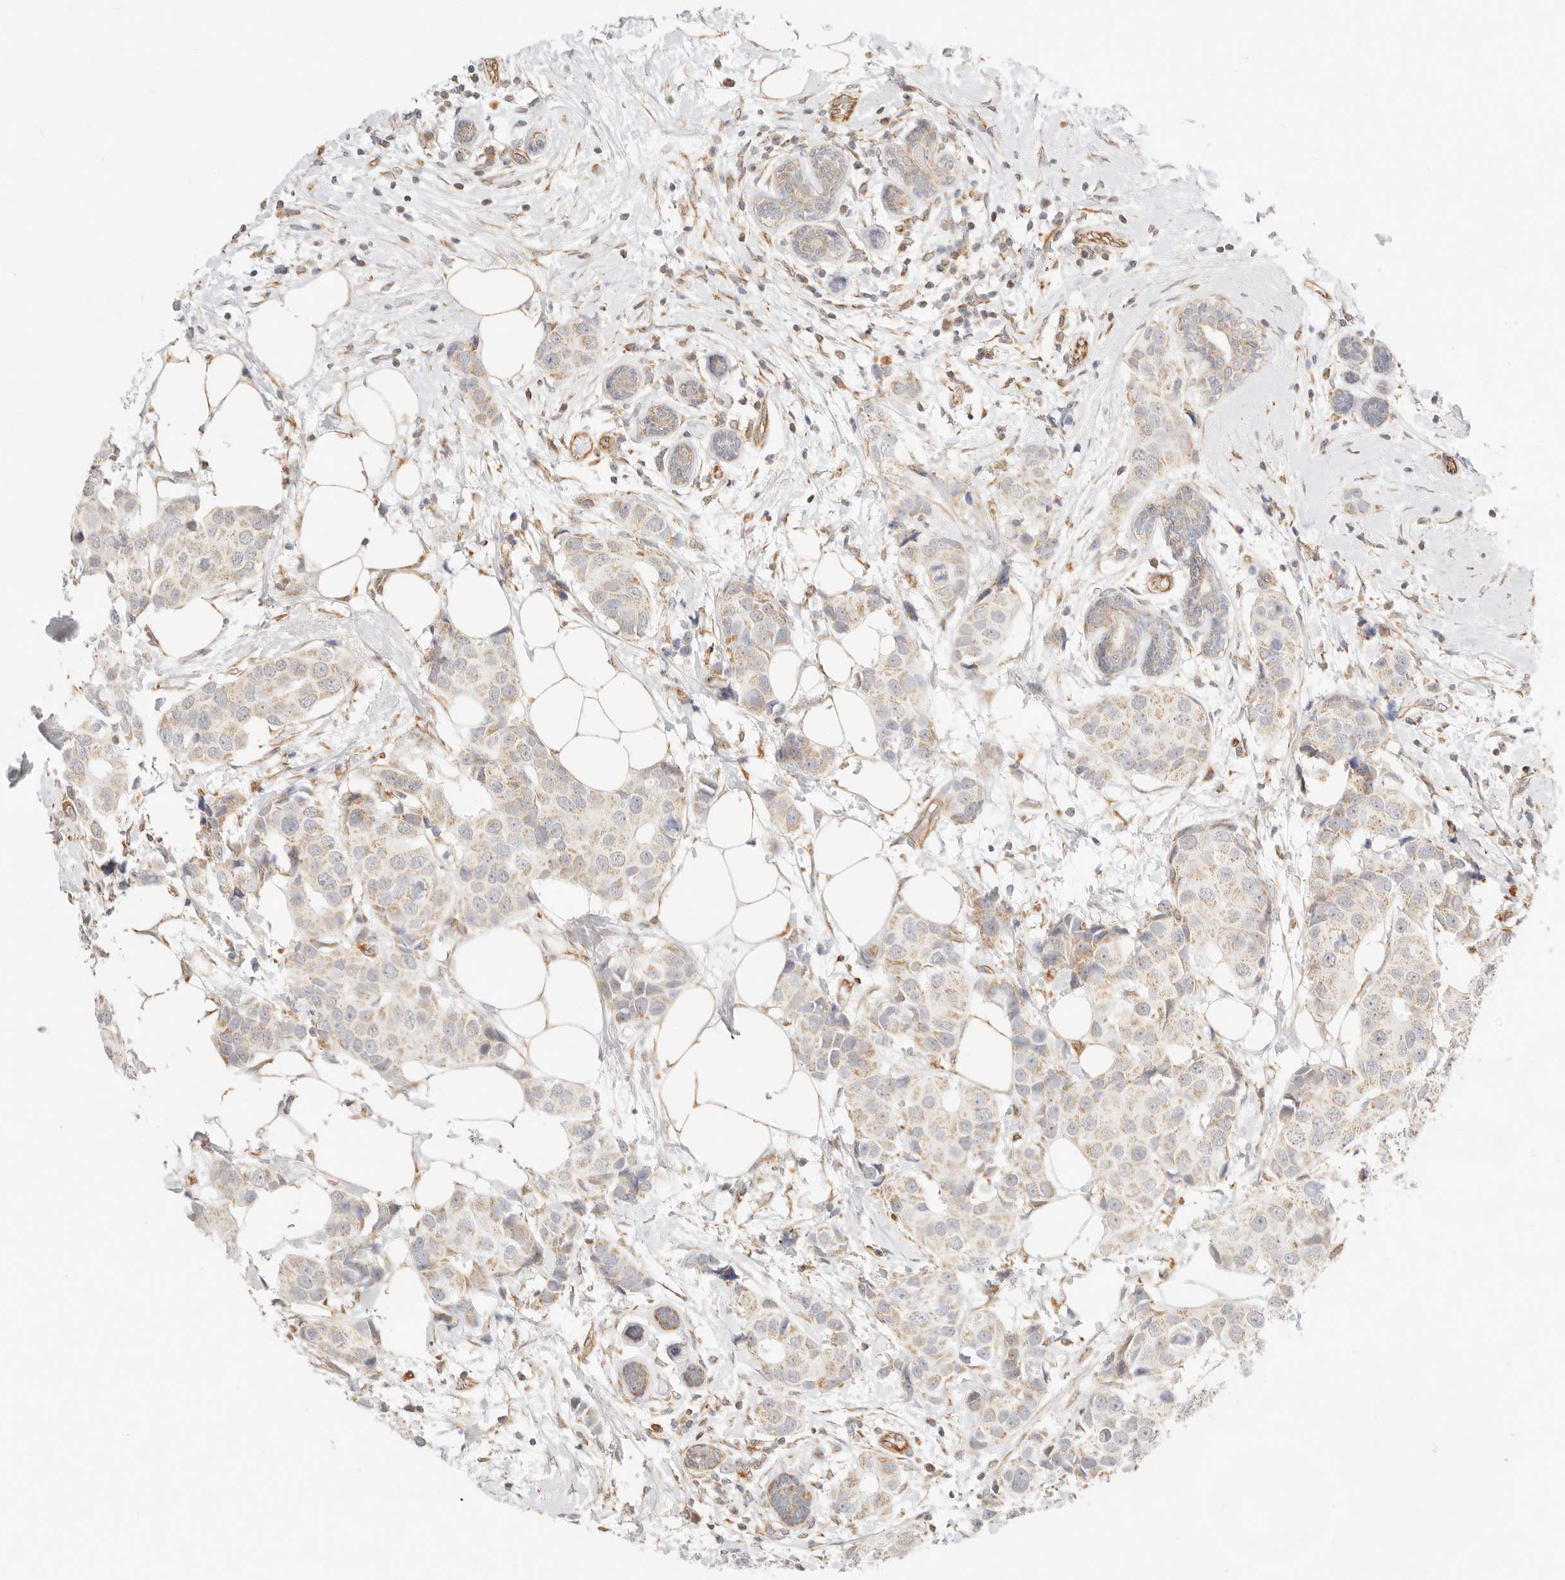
{"staining": {"intensity": "weak", "quantity": ">75%", "location": "cytoplasmic/membranous"}, "tissue": "breast cancer", "cell_type": "Tumor cells", "image_type": "cancer", "snomed": [{"axis": "morphology", "description": "Normal tissue, NOS"}, {"axis": "morphology", "description": "Duct carcinoma"}, {"axis": "topography", "description": "Breast"}], "caption": "There is low levels of weak cytoplasmic/membranous positivity in tumor cells of breast cancer, as demonstrated by immunohistochemical staining (brown color).", "gene": "ZC3H11A", "patient": {"sex": "female", "age": 39}}